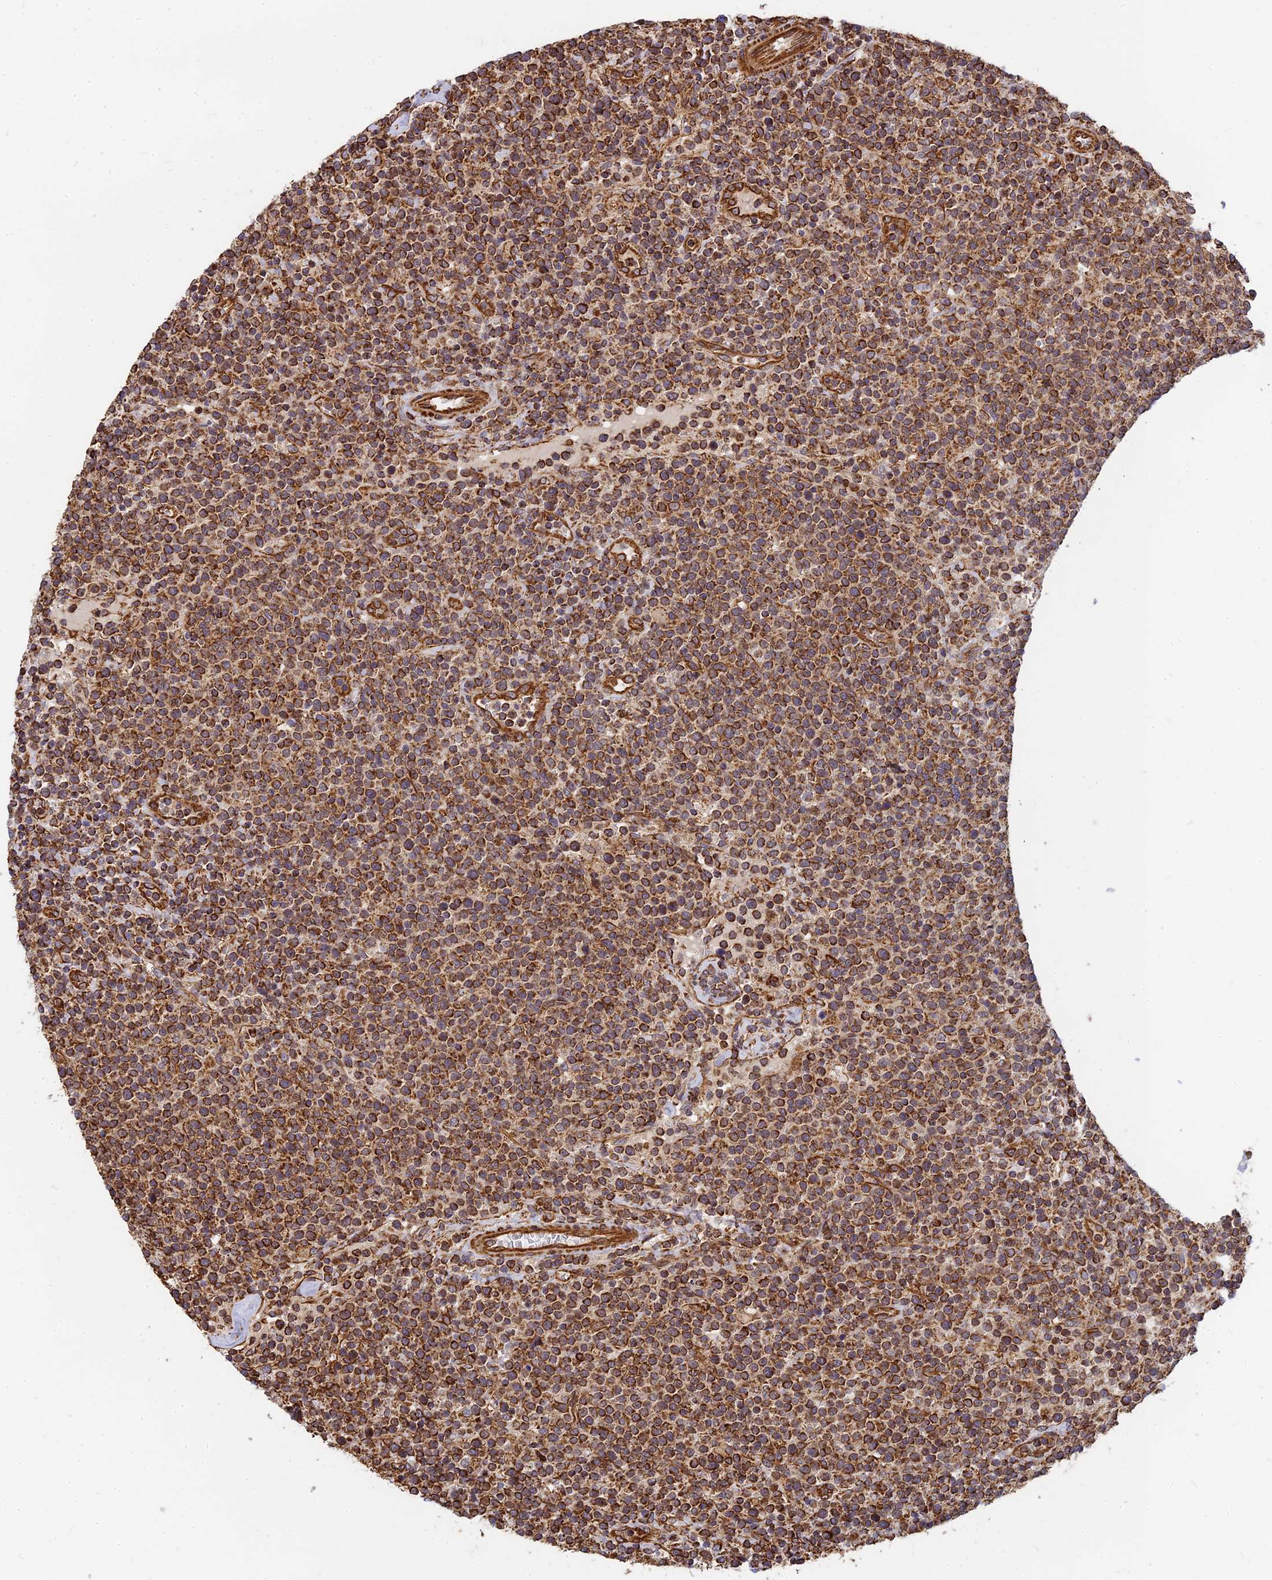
{"staining": {"intensity": "strong", "quantity": ">75%", "location": "cytoplasmic/membranous"}, "tissue": "lymphoma", "cell_type": "Tumor cells", "image_type": "cancer", "snomed": [{"axis": "morphology", "description": "Malignant lymphoma, non-Hodgkin's type, High grade"}, {"axis": "topography", "description": "Lymph node"}], "caption": "Lymphoma stained with DAB IHC shows high levels of strong cytoplasmic/membranous expression in about >75% of tumor cells. (DAB (3,3'-diaminobenzidine) = brown stain, brightfield microscopy at high magnification).", "gene": "DSTYK", "patient": {"sex": "male", "age": 61}}